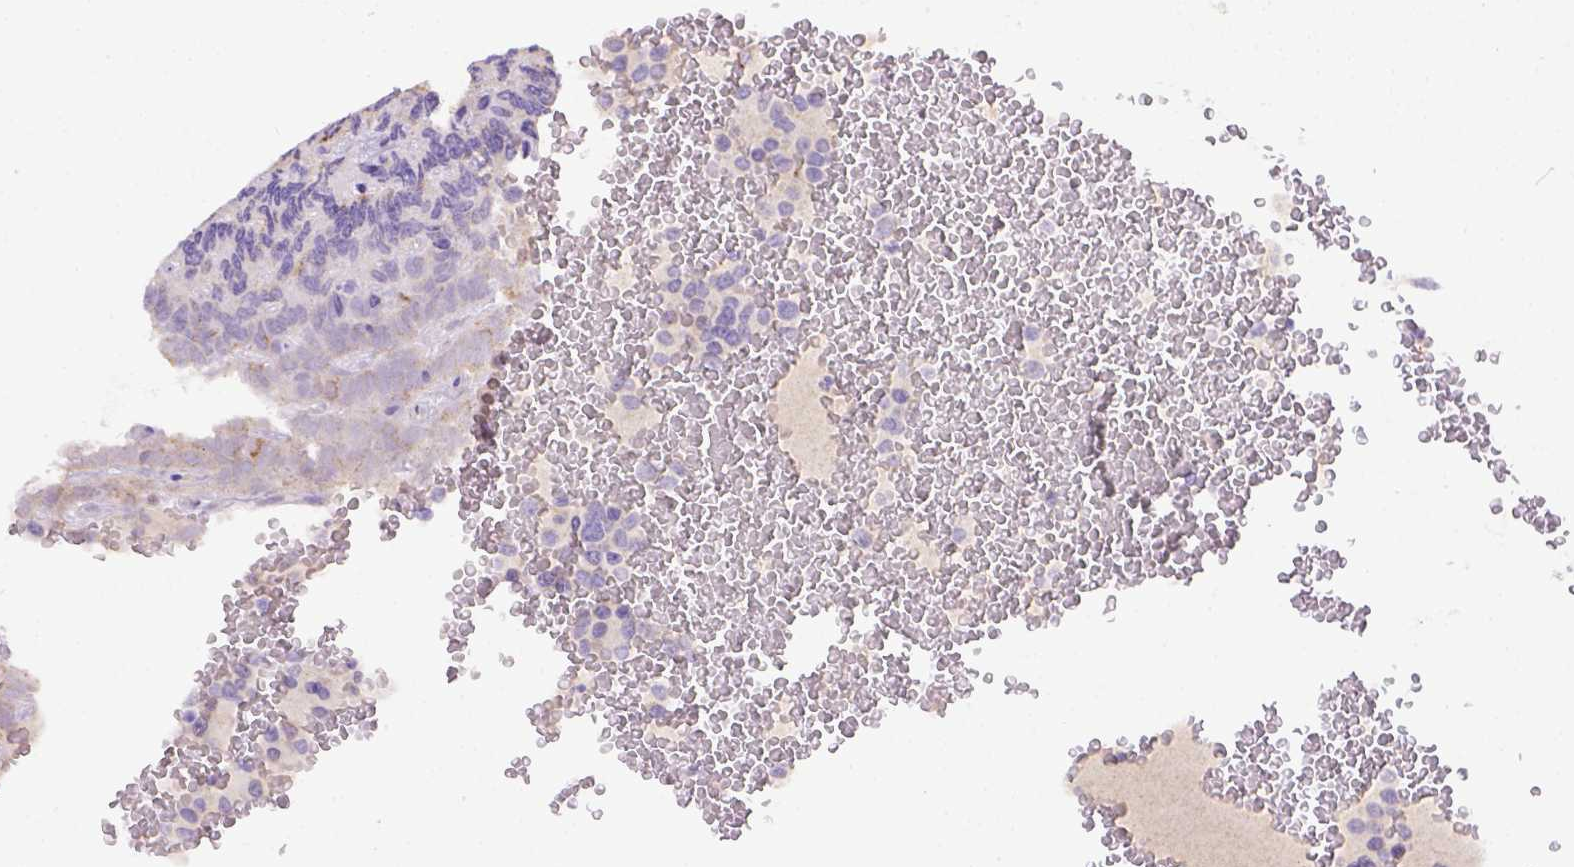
{"staining": {"intensity": "negative", "quantity": "none", "location": "none"}, "tissue": "carcinoid", "cell_type": "Tumor cells", "image_type": "cancer", "snomed": [{"axis": "morphology", "description": "Carcinoid, malignant, NOS"}, {"axis": "topography", "description": "Pancreas"}], "caption": "Protein analysis of malignant carcinoid displays no significant expression in tumor cells.", "gene": "B3GAT1", "patient": {"sex": "male", "age": 36}}